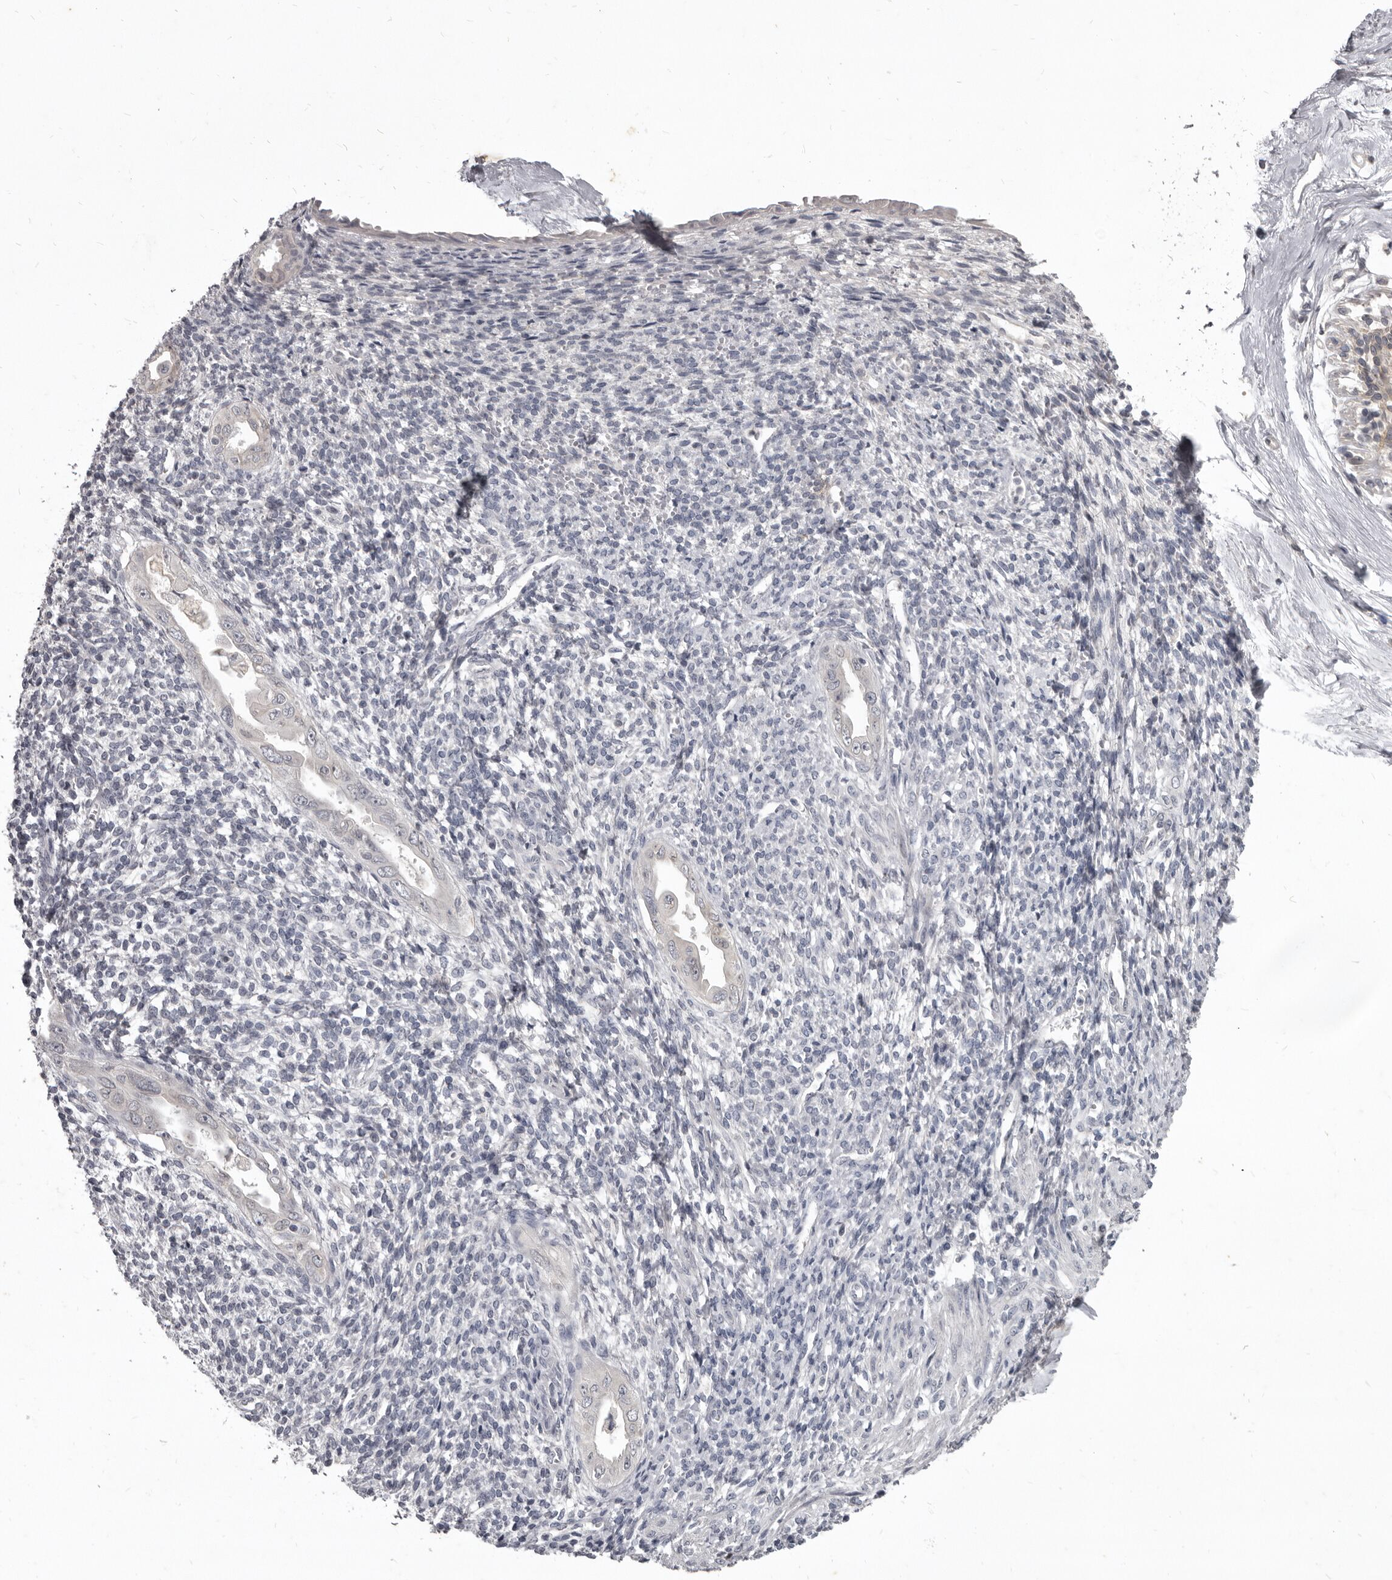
{"staining": {"intensity": "negative", "quantity": "none", "location": "none"}, "tissue": "endometrium", "cell_type": "Cells in endometrial stroma", "image_type": "normal", "snomed": [{"axis": "morphology", "description": "Normal tissue, NOS"}, {"axis": "topography", "description": "Endometrium"}], "caption": "Cells in endometrial stroma show no significant expression in benign endometrium. (DAB (3,3'-diaminobenzidine) immunohistochemistry (IHC), high magnification).", "gene": "SULT1E1", "patient": {"sex": "female", "age": 66}}